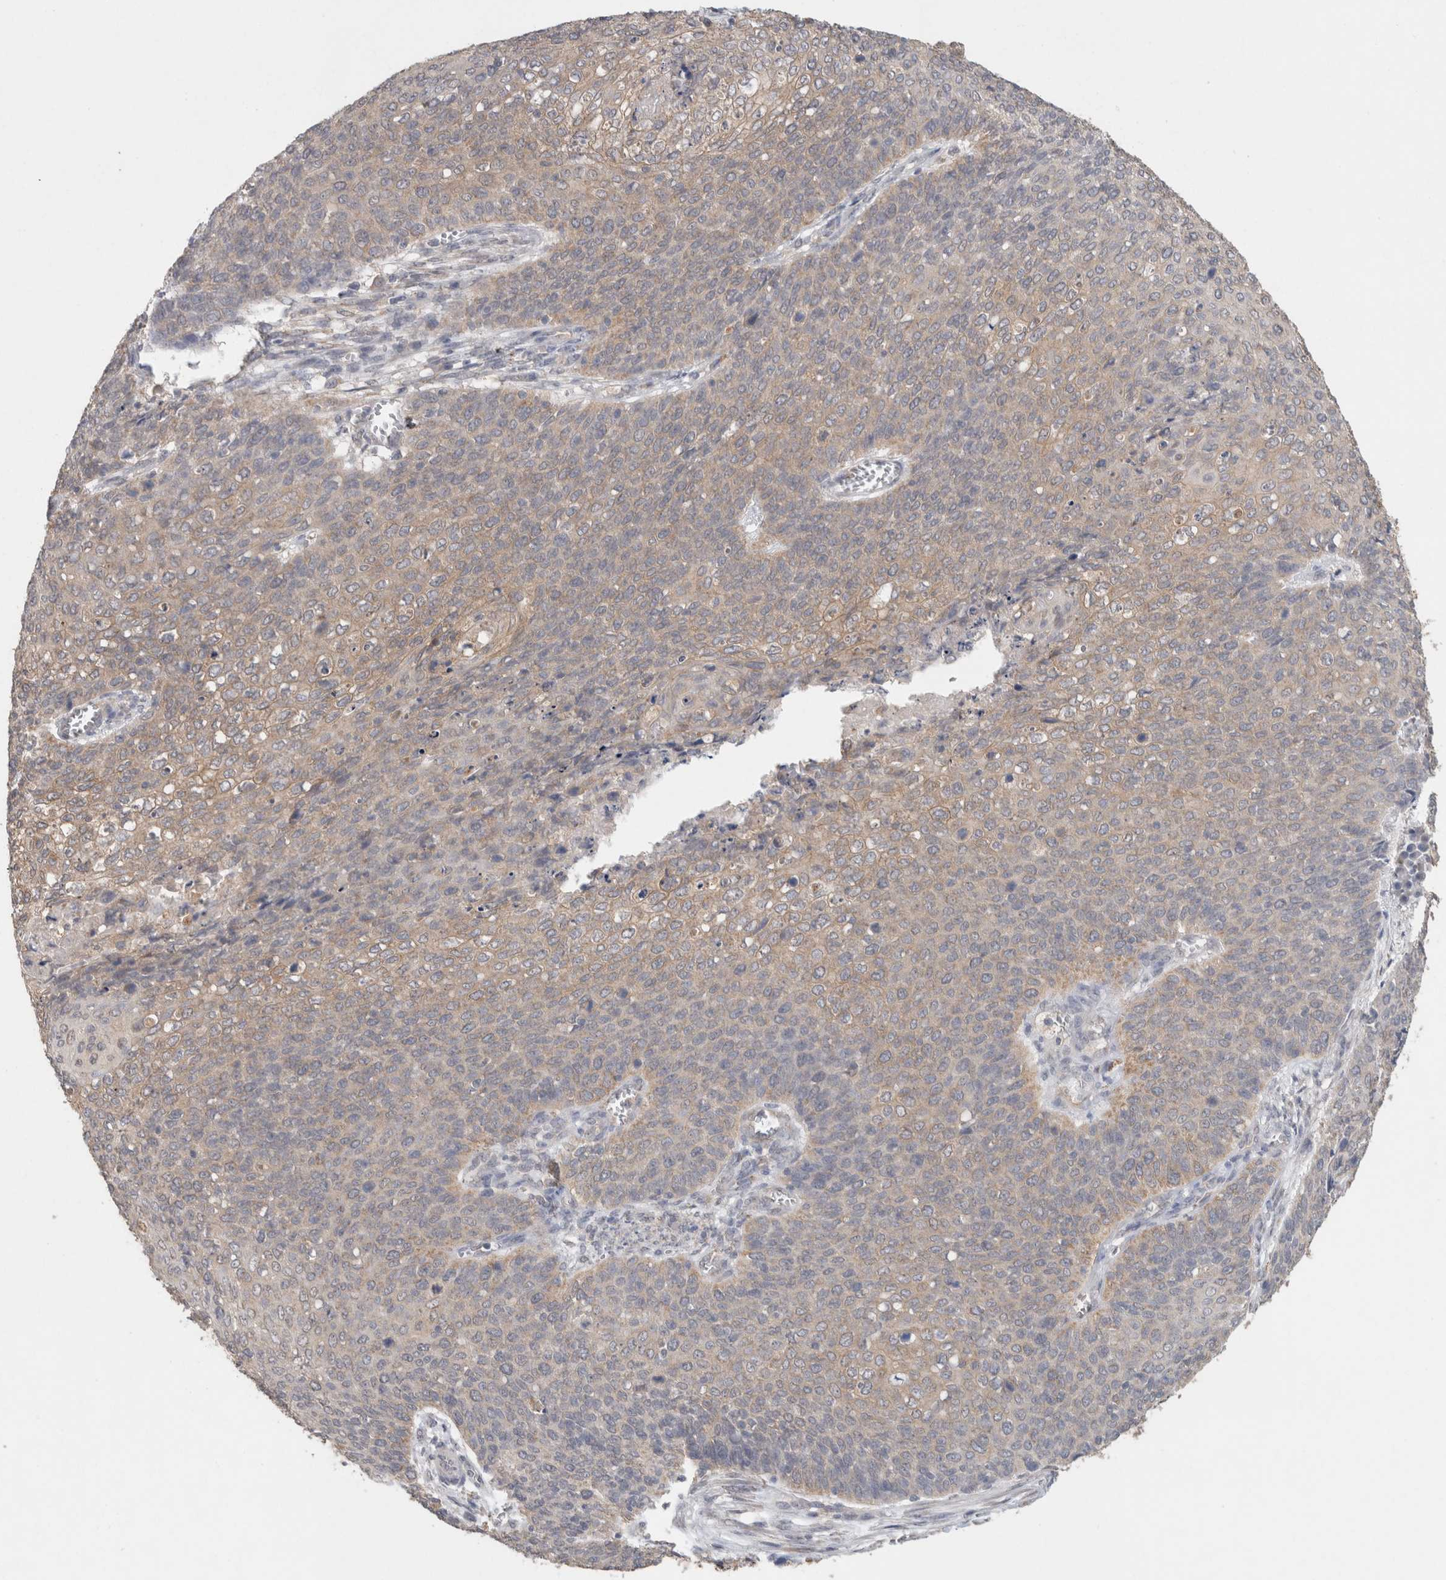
{"staining": {"intensity": "weak", "quantity": "25%-75%", "location": "cytoplasmic/membranous"}, "tissue": "cervical cancer", "cell_type": "Tumor cells", "image_type": "cancer", "snomed": [{"axis": "morphology", "description": "Squamous cell carcinoma, NOS"}, {"axis": "topography", "description": "Cervix"}], "caption": "Cervical cancer stained with IHC reveals weak cytoplasmic/membranous staining in about 25%-75% of tumor cells. Nuclei are stained in blue.", "gene": "RAB14", "patient": {"sex": "female", "age": 39}}